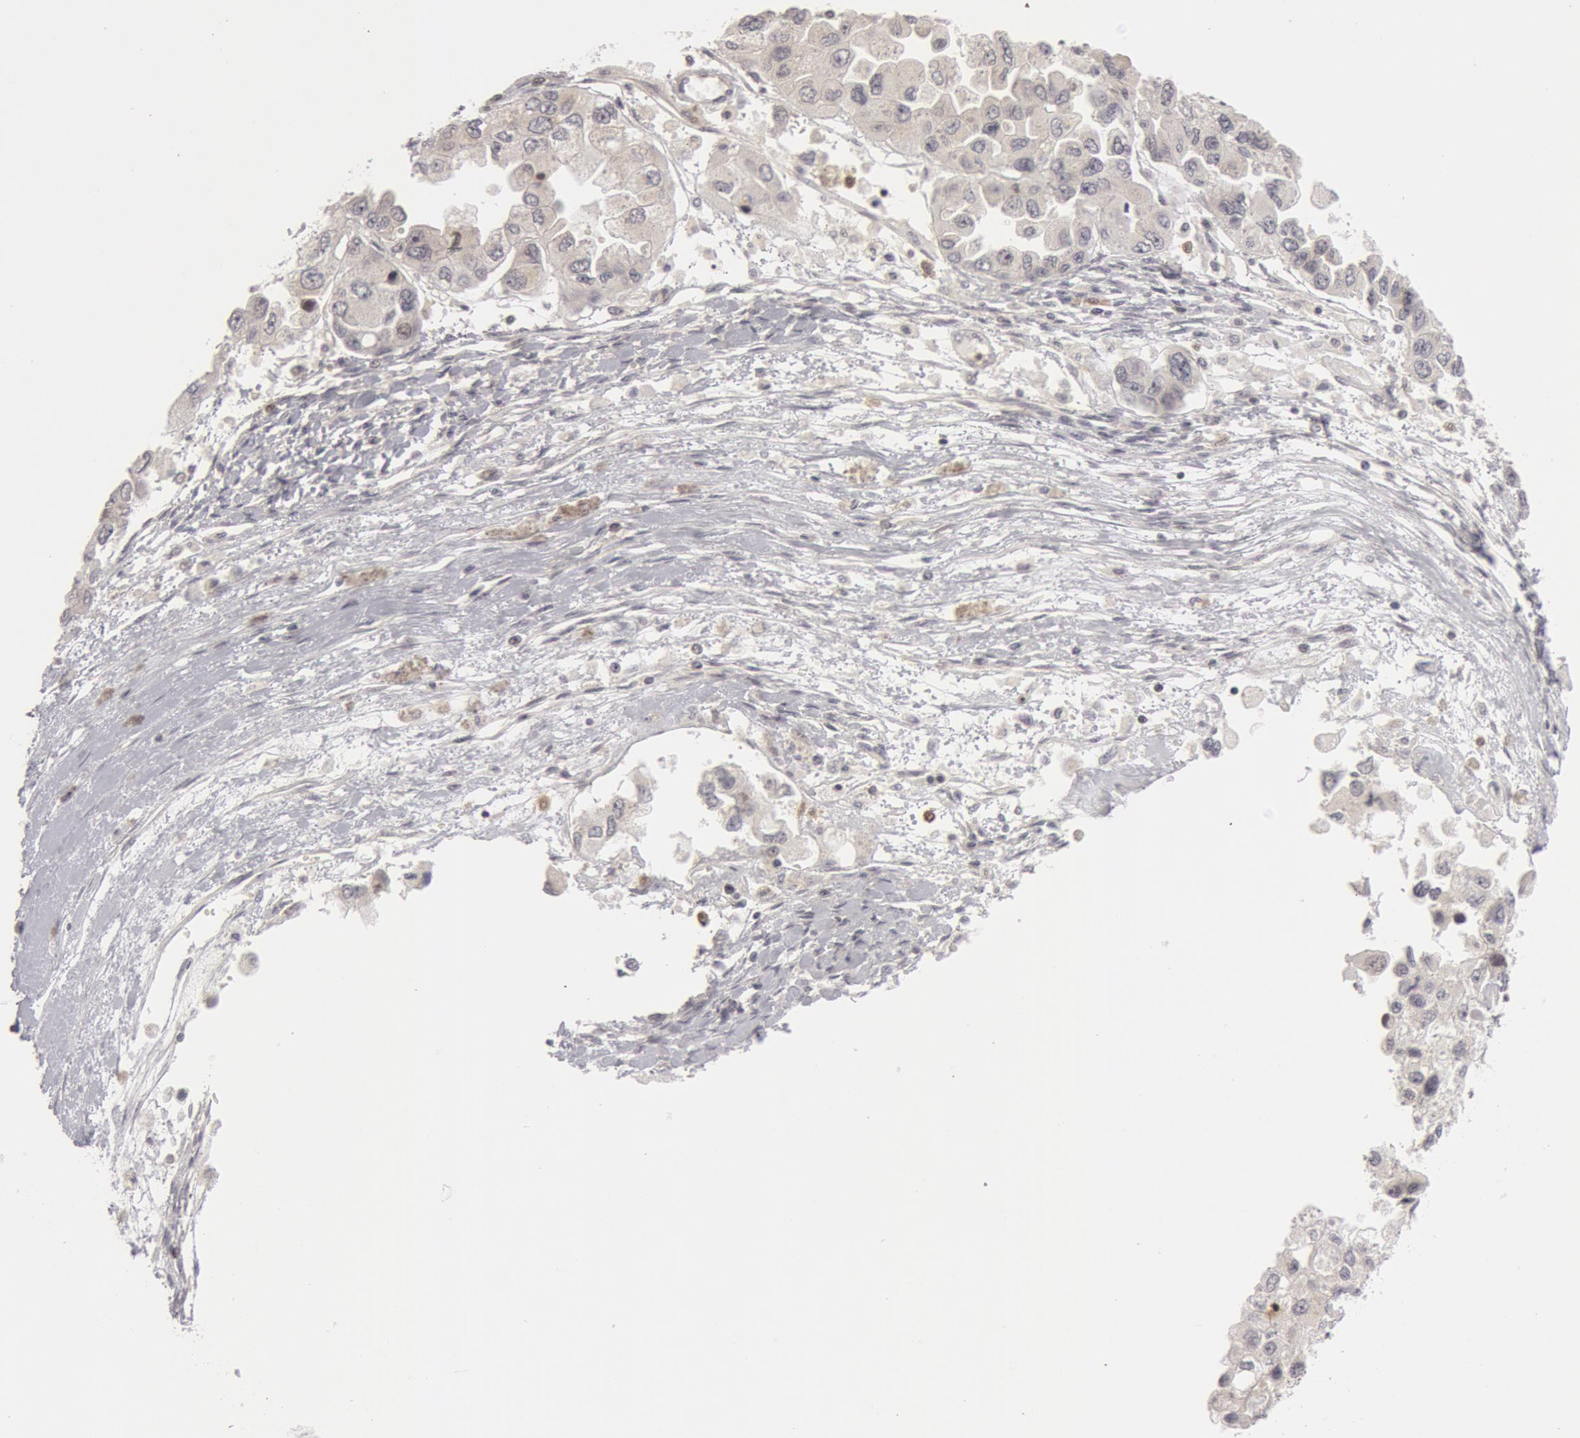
{"staining": {"intensity": "negative", "quantity": "none", "location": "none"}, "tissue": "ovarian cancer", "cell_type": "Tumor cells", "image_type": "cancer", "snomed": [{"axis": "morphology", "description": "Cystadenocarcinoma, serous, NOS"}, {"axis": "topography", "description": "Ovary"}], "caption": "Immunohistochemistry micrograph of neoplastic tissue: ovarian cancer (serous cystadenocarcinoma) stained with DAB exhibits no significant protein staining in tumor cells.", "gene": "OASL", "patient": {"sex": "female", "age": 84}}